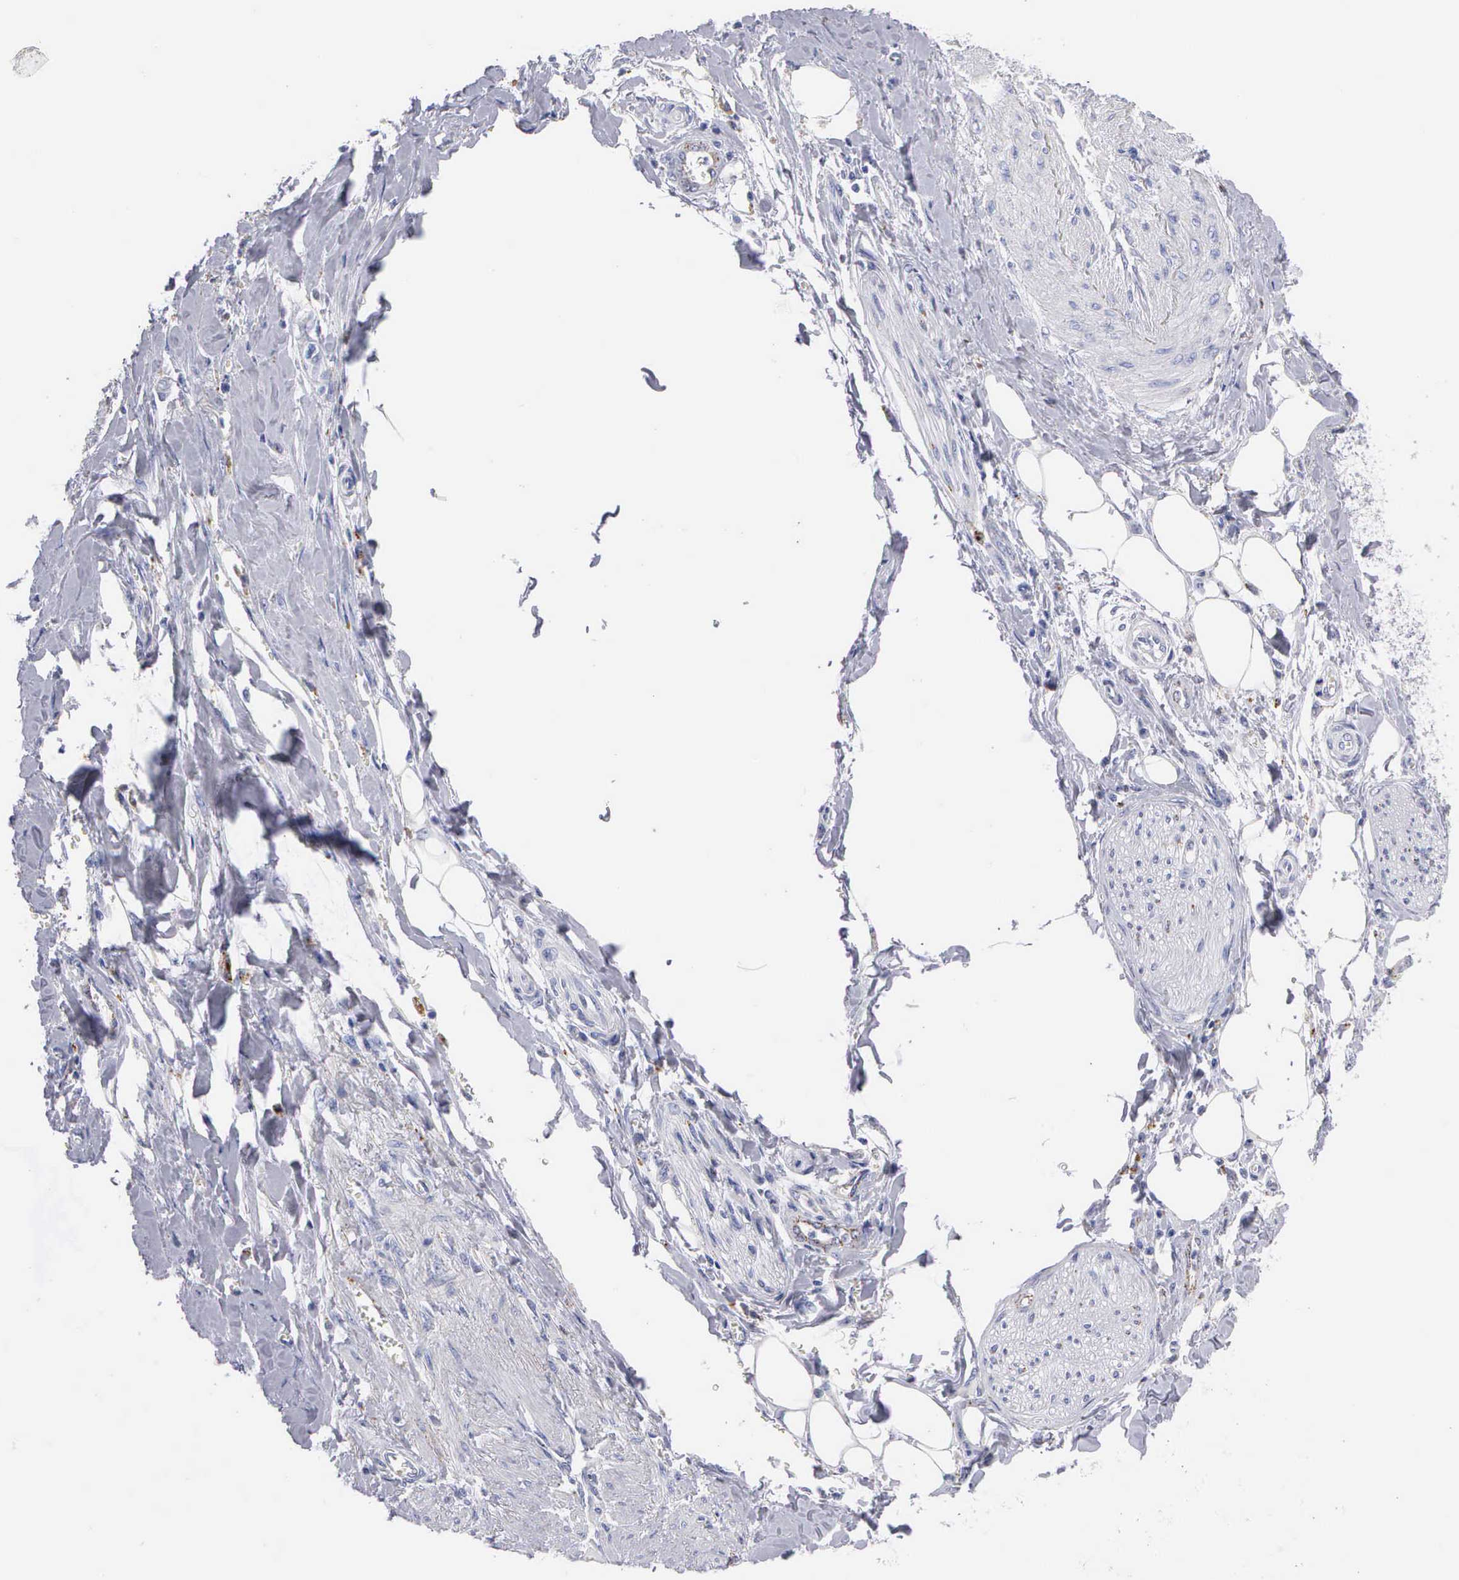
{"staining": {"intensity": "negative", "quantity": "none", "location": "none"}, "tissue": "pancreatic cancer", "cell_type": "Tumor cells", "image_type": "cancer", "snomed": [{"axis": "morphology", "description": "Adenocarcinoma, NOS"}, {"axis": "topography", "description": "Pancreas"}], "caption": "Immunohistochemistry of adenocarcinoma (pancreatic) displays no expression in tumor cells.", "gene": "CTSL", "patient": {"sex": "male", "age": 69}}